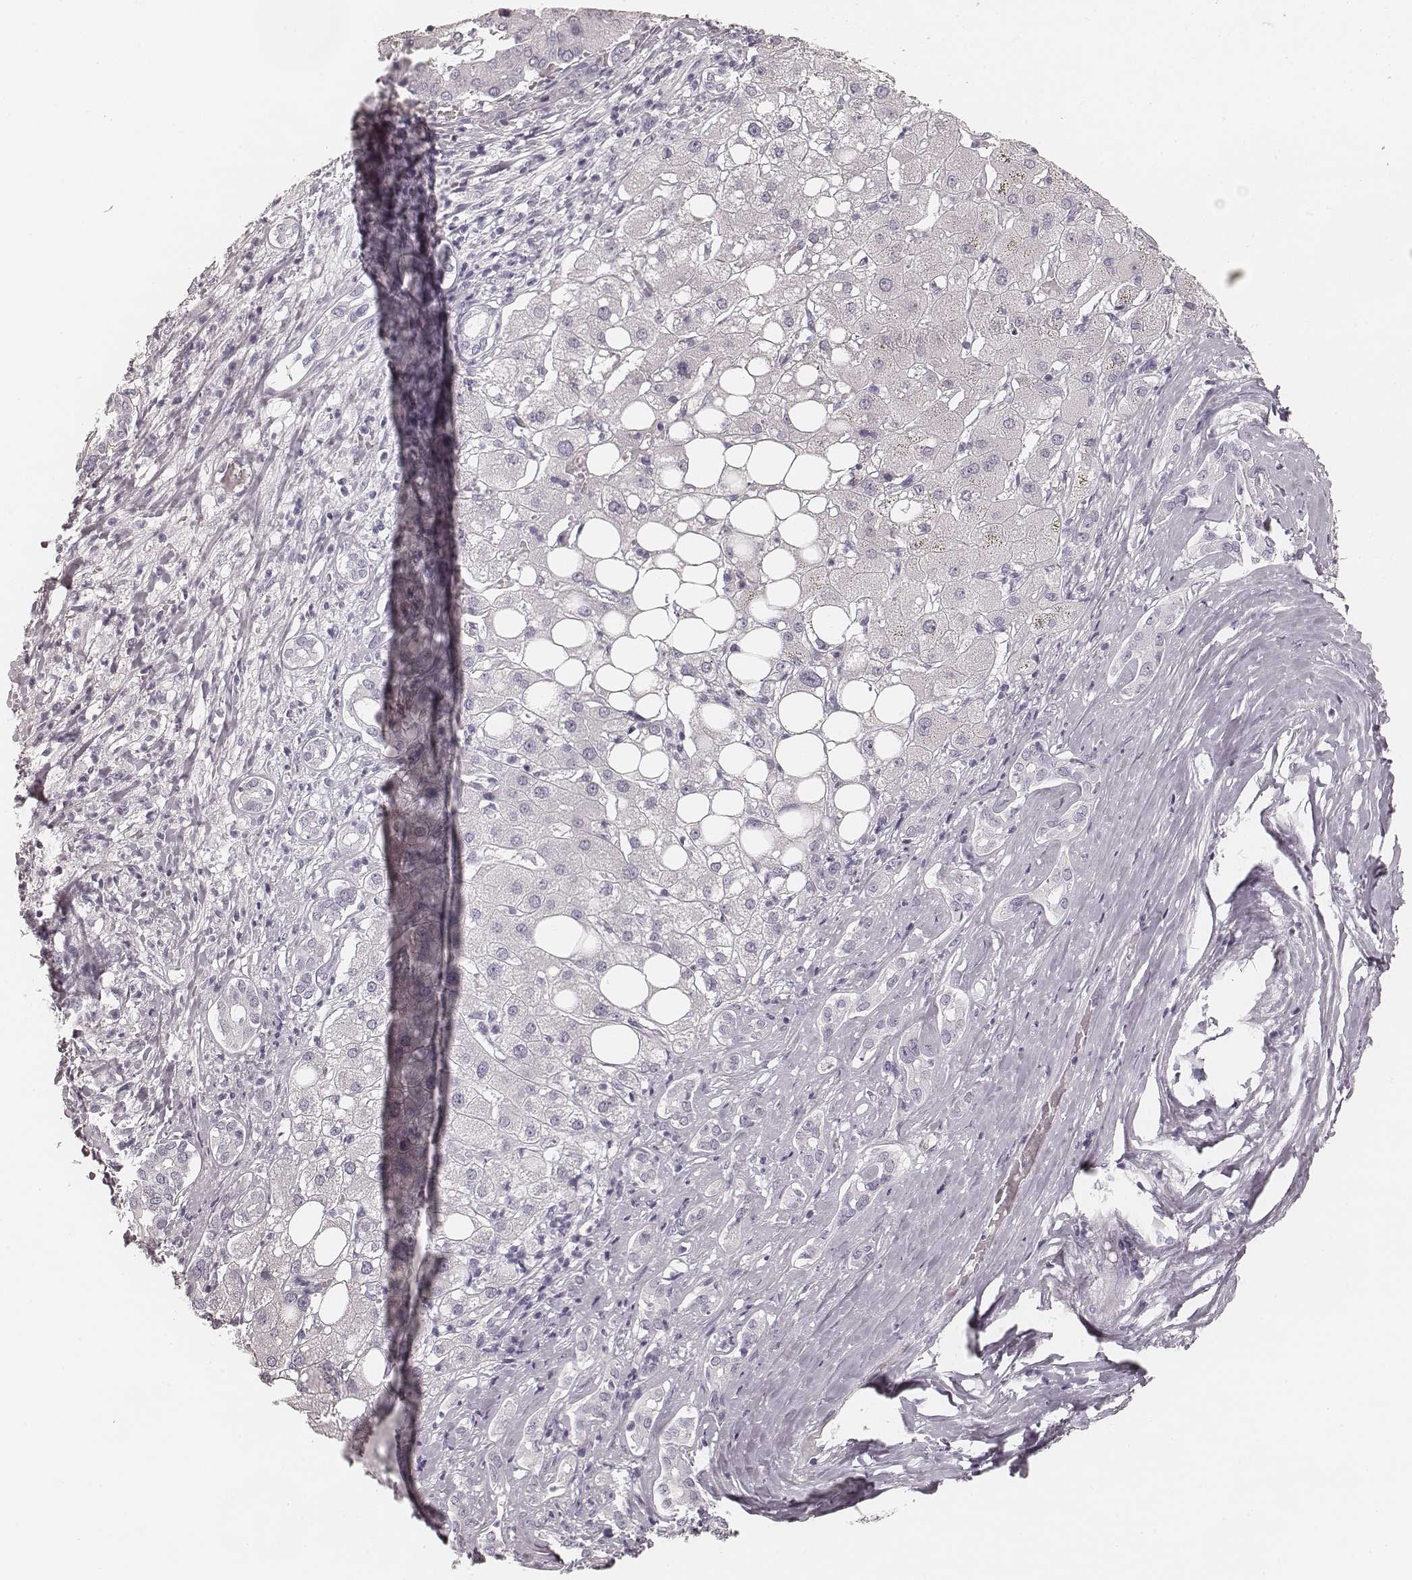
{"staining": {"intensity": "negative", "quantity": "none", "location": "none"}, "tissue": "liver cancer", "cell_type": "Tumor cells", "image_type": "cancer", "snomed": [{"axis": "morphology", "description": "Carcinoma, Hepatocellular, NOS"}, {"axis": "topography", "description": "Liver"}], "caption": "Tumor cells are negative for brown protein staining in liver cancer (hepatocellular carcinoma).", "gene": "HNF4G", "patient": {"sex": "male", "age": 65}}